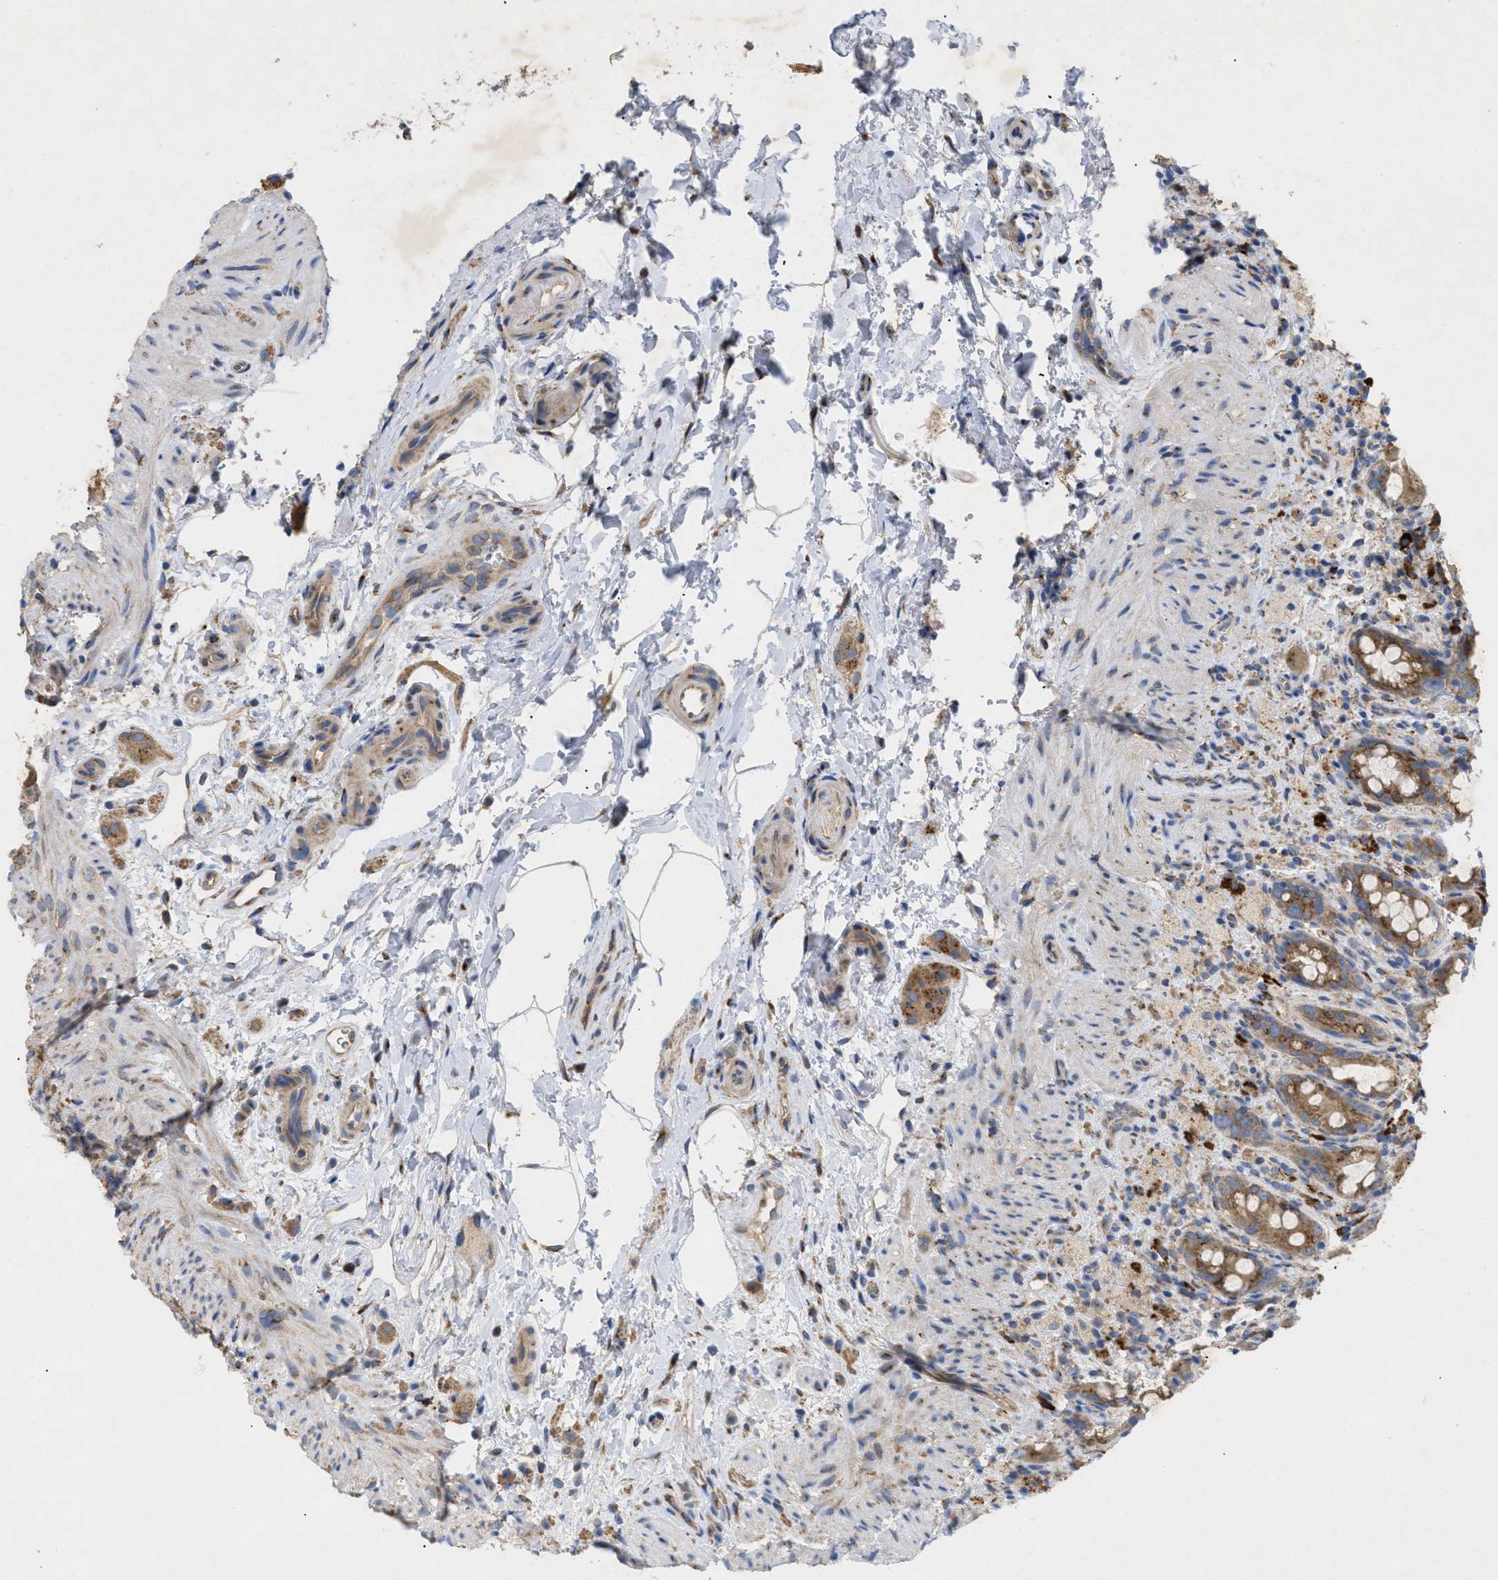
{"staining": {"intensity": "moderate", "quantity": ">75%", "location": "cytoplasmic/membranous"}, "tissue": "rectum", "cell_type": "Glandular cells", "image_type": "normal", "snomed": [{"axis": "morphology", "description": "Normal tissue, NOS"}, {"axis": "topography", "description": "Rectum"}], "caption": "Moderate cytoplasmic/membranous positivity is seen in approximately >75% of glandular cells in unremarkable rectum.", "gene": "SLC50A1", "patient": {"sex": "male", "age": 44}}